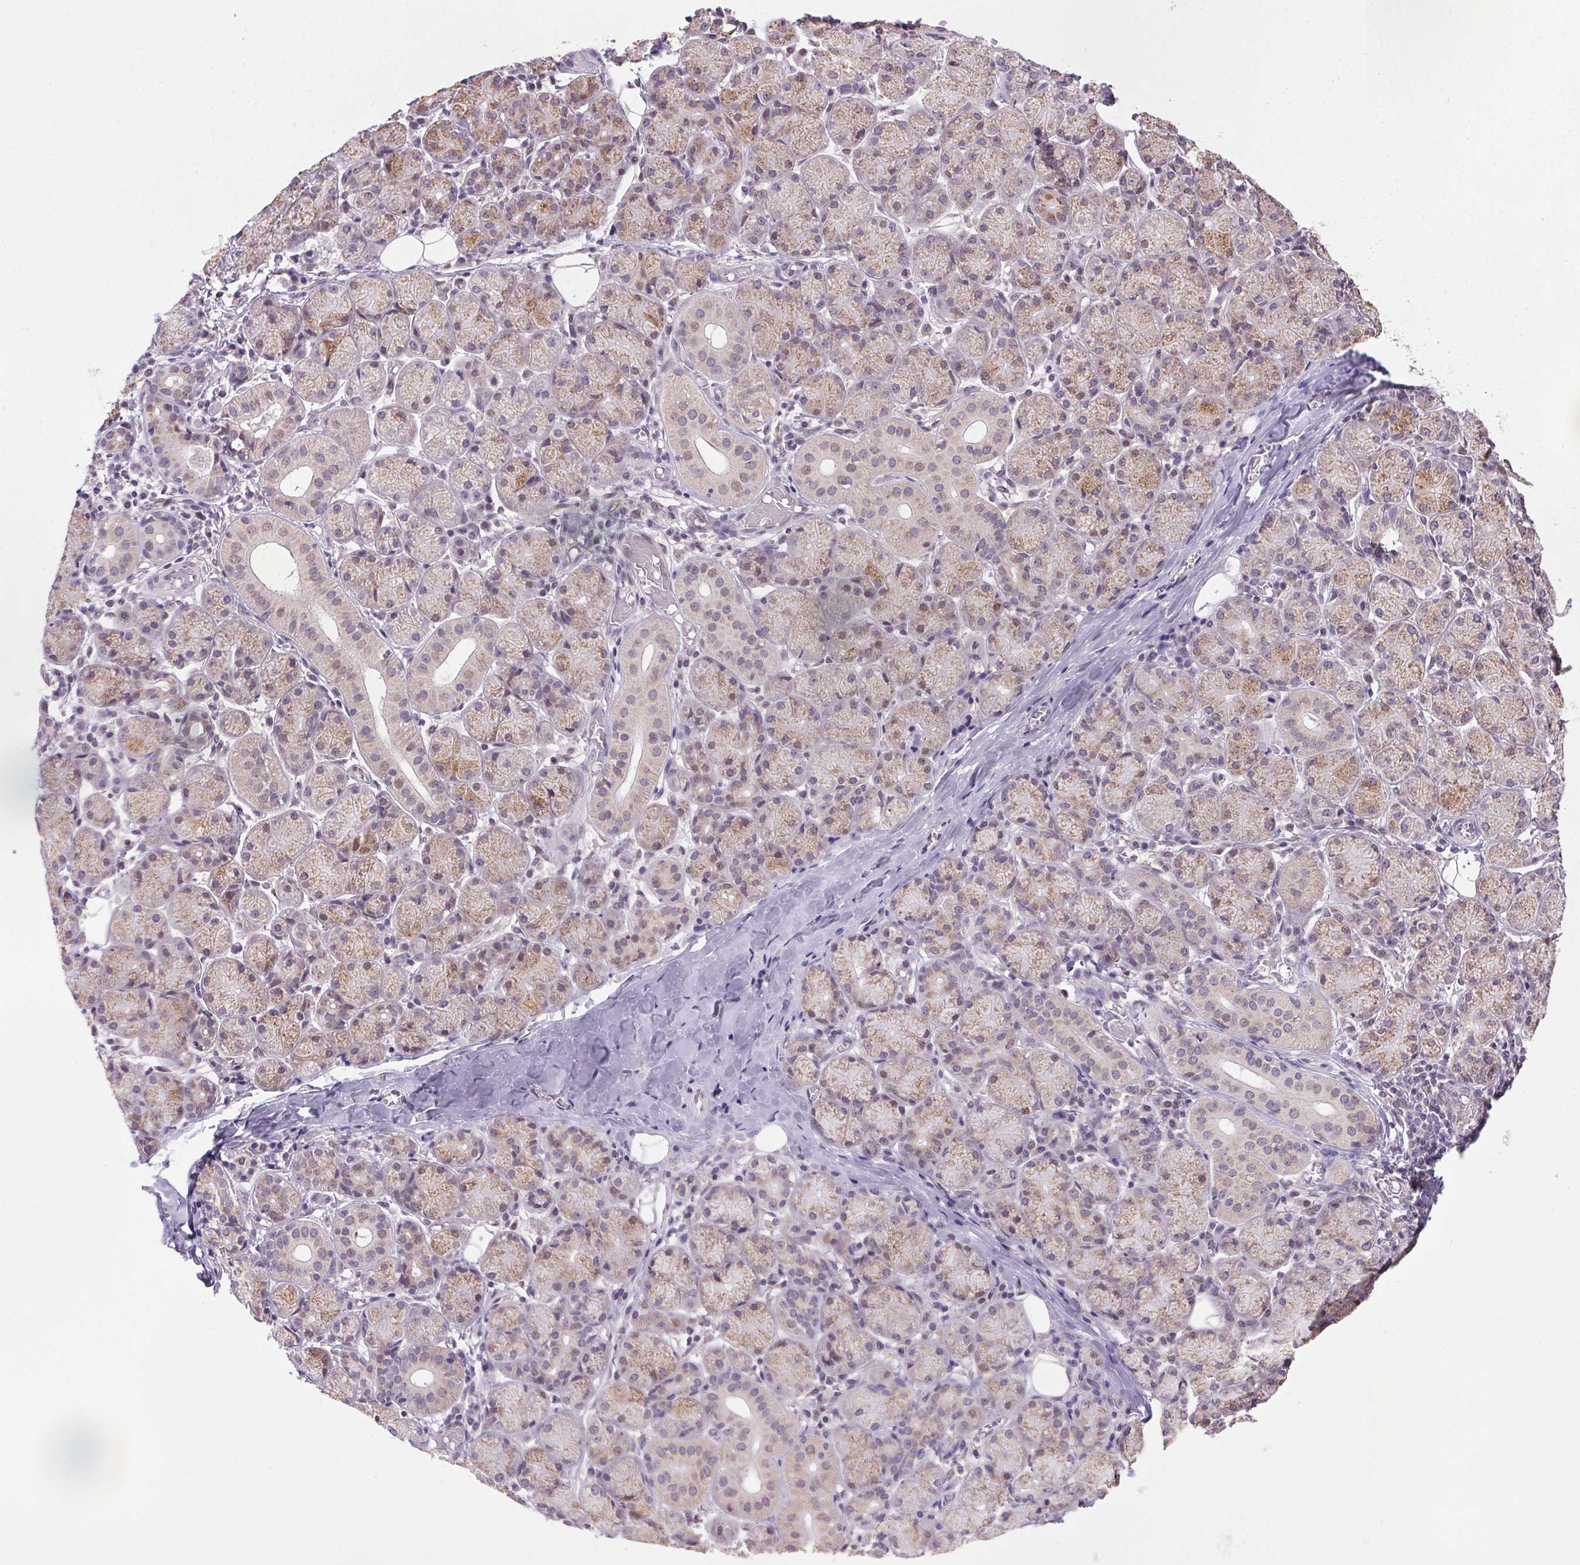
{"staining": {"intensity": "moderate", "quantity": "25%-75%", "location": "cytoplasmic/membranous"}, "tissue": "salivary gland", "cell_type": "Glandular cells", "image_type": "normal", "snomed": [{"axis": "morphology", "description": "Normal tissue, NOS"}, {"axis": "topography", "description": "Salivary gland"}, {"axis": "topography", "description": "Peripheral nerve tissue"}], "caption": "A brown stain labels moderate cytoplasmic/membranous expression of a protein in glandular cells of unremarkable salivary gland. The staining was performed using DAB (3,3'-diaminobenzidine) to visualize the protein expression in brown, while the nuclei were stained in blue with hematoxylin (Magnification: 20x).", "gene": "AKR1E2", "patient": {"sex": "female", "age": 24}}